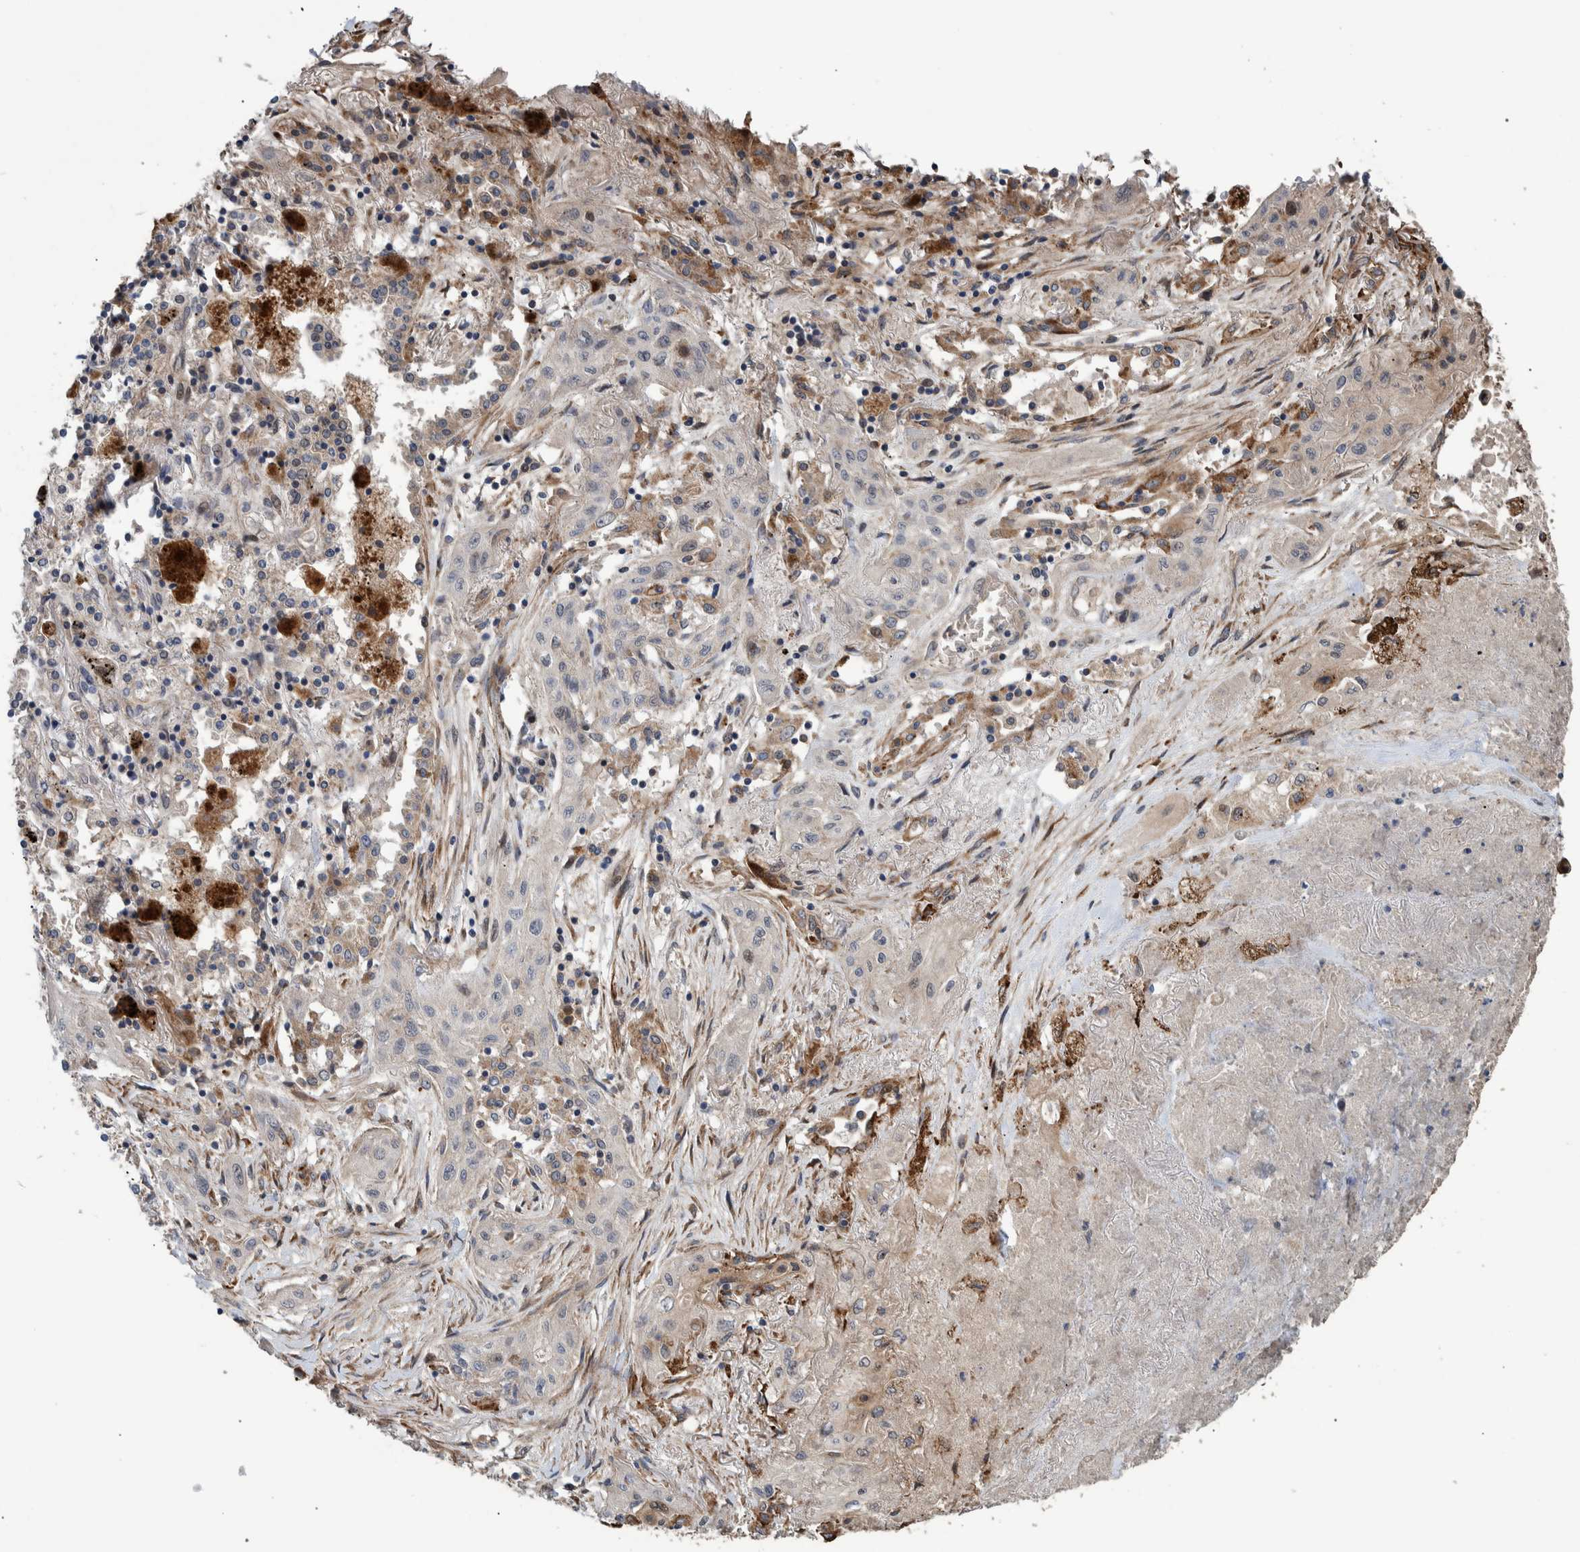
{"staining": {"intensity": "negative", "quantity": "none", "location": "none"}, "tissue": "lung cancer", "cell_type": "Tumor cells", "image_type": "cancer", "snomed": [{"axis": "morphology", "description": "Squamous cell carcinoma, NOS"}, {"axis": "topography", "description": "Lung"}], "caption": "An image of squamous cell carcinoma (lung) stained for a protein shows no brown staining in tumor cells.", "gene": "B3GNTL1", "patient": {"sex": "female", "age": 47}}